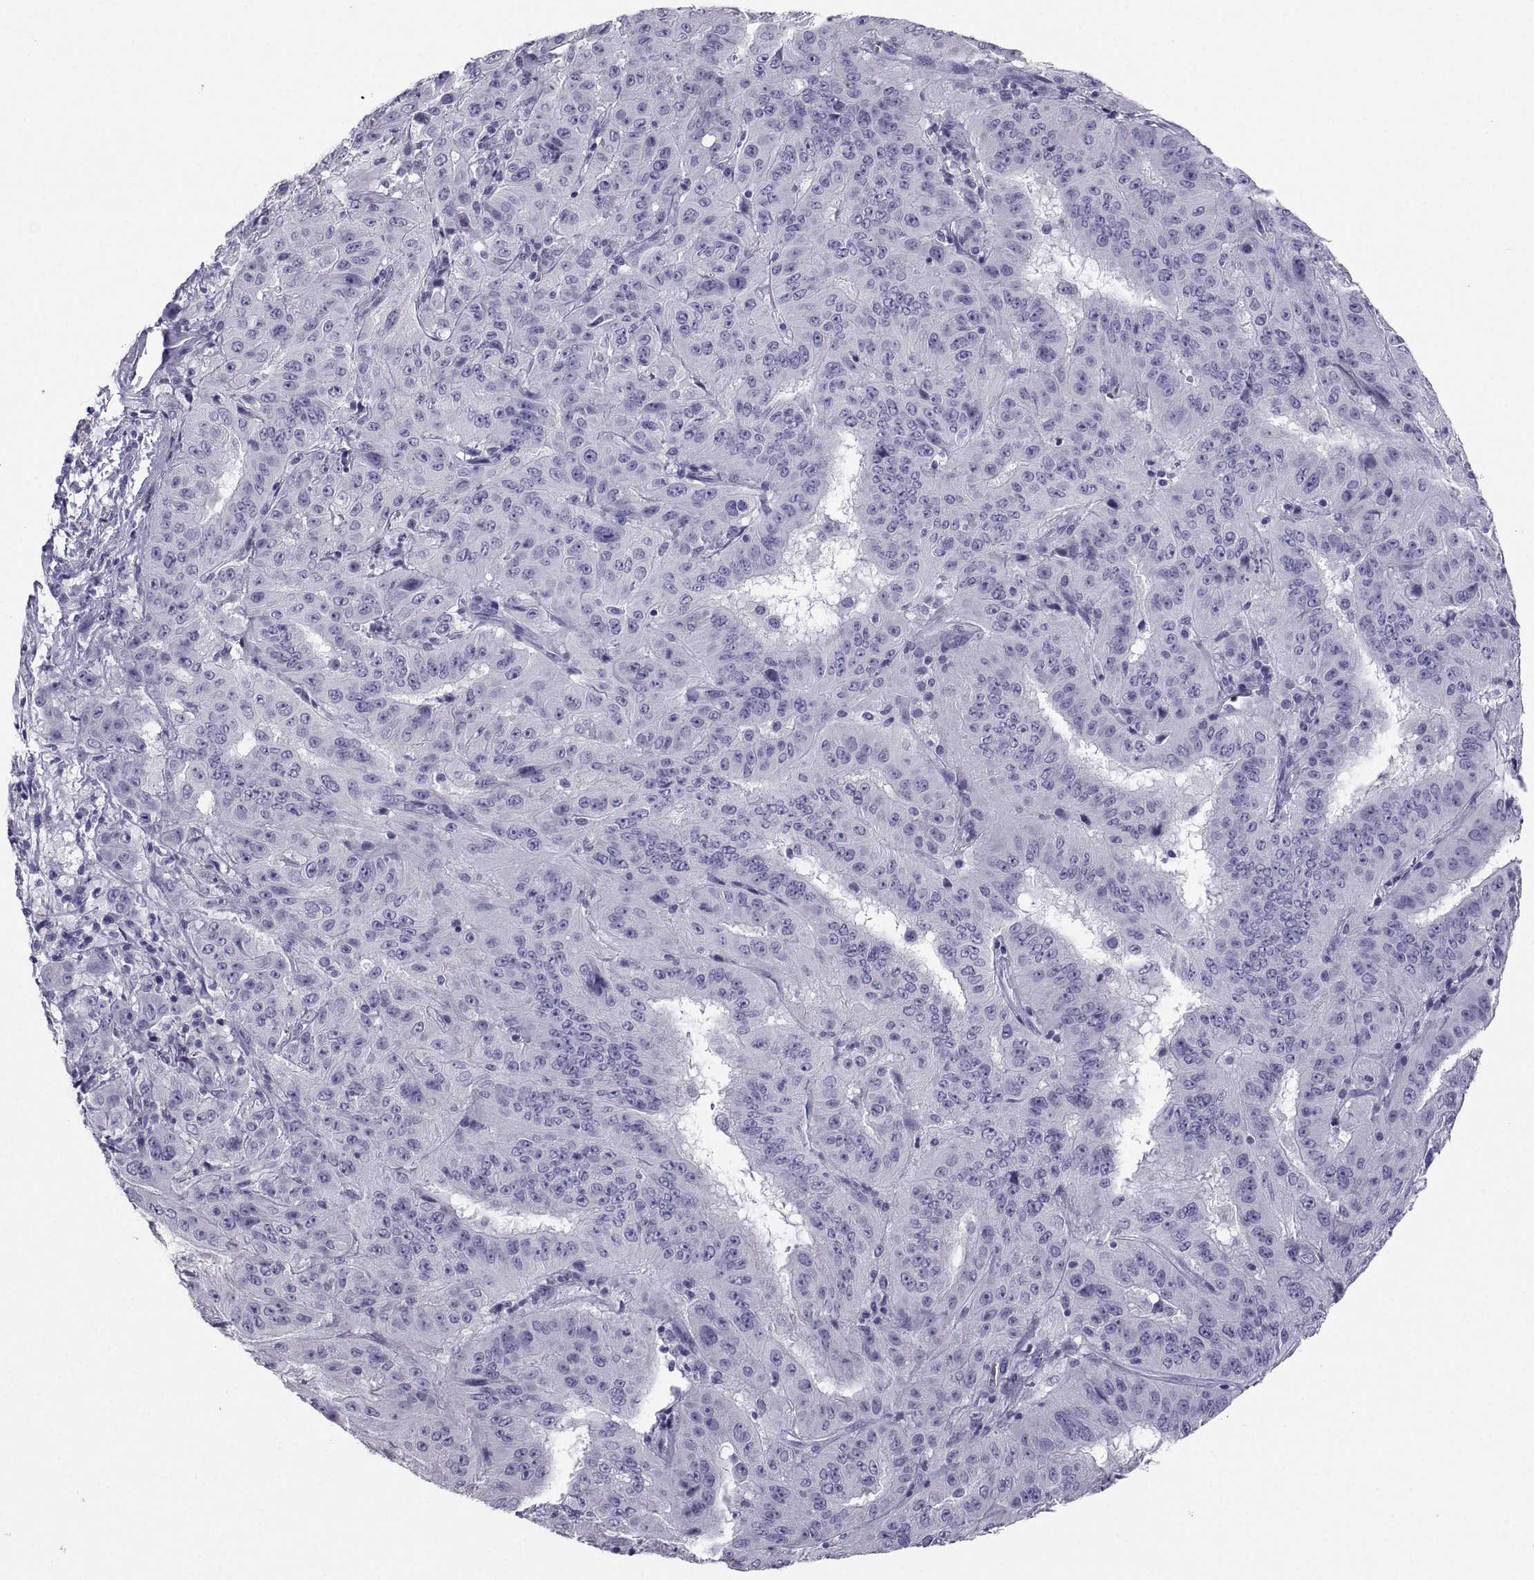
{"staining": {"intensity": "negative", "quantity": "none", "location": "none"}, "tissue": "pancreatic cancer", "cell_type": "Tumor cells", "image_type": "cancer", "snomed": [{"axis": "morphology", "description": "Adenocarcinoma, NOS"}, {"axis": "topography", "description": "Pancreas"}], "caption": "Immunohistochemistry of adenocarcinoma (pancreatic) displays no staining in tumor cells.", "gene": "PCSK1N", "patient": {"sex": "male", "age": 63}}